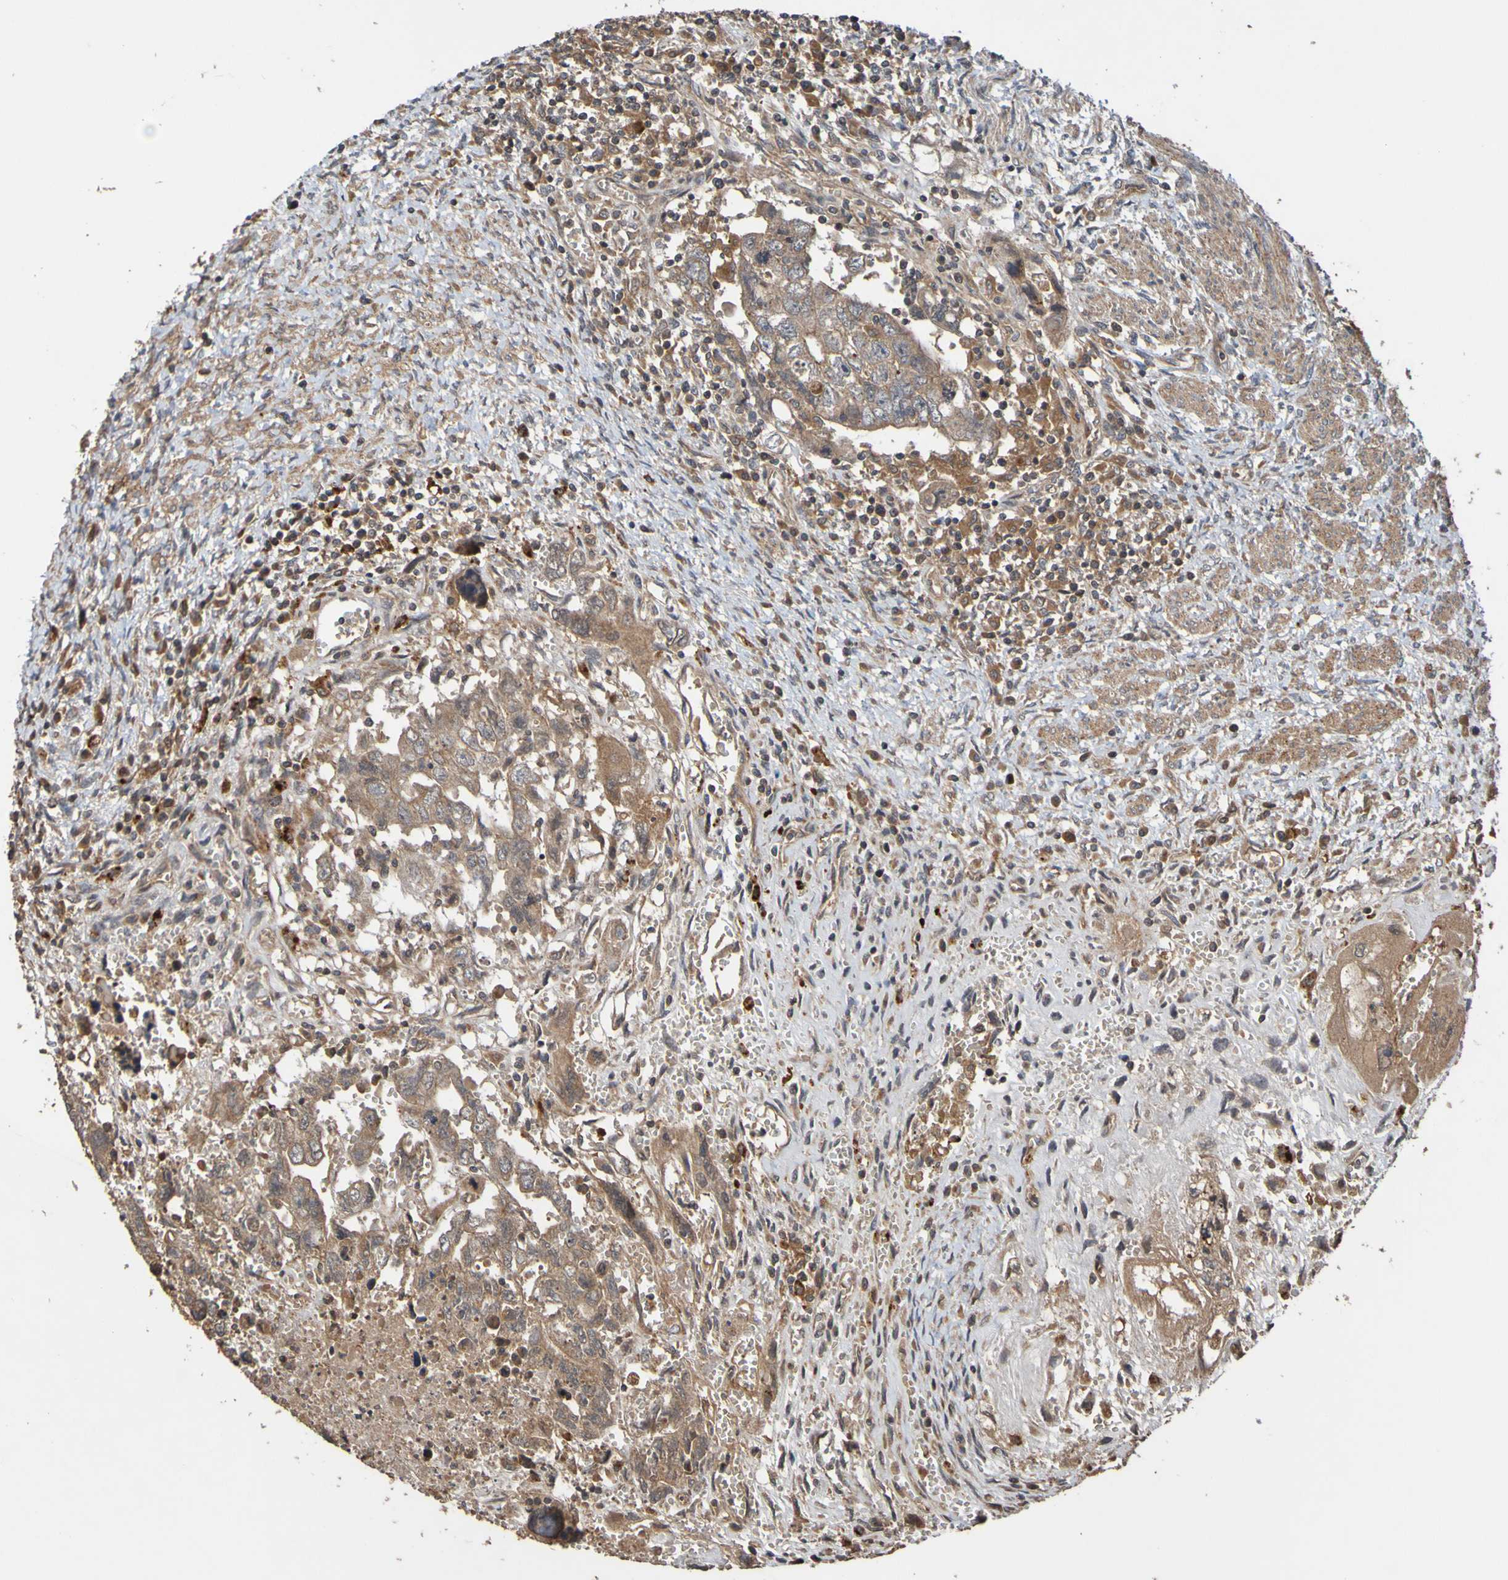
{"staining": {"intensity": "moderate", "quantity": ">75%", "location": "cytoplasmic/membranous"}, "tissue": "testis cancer", "cell_type": "Tumor cells", "image_type": "cancer", "snomed": [{"axis": "morphology", "description": "Carcinoma, Embryonal, NOS"}, {"axis": "topography", "description": "Testis"}], "caption": "Embryonal carcinoma (testis) stained for a protein (brown) exhibits moderate cytoplasmic/membranous positive positivity in approximately >75% of tumor cells.", "gene": "UCN", "patient": {"sex": "male", "age": 28}}